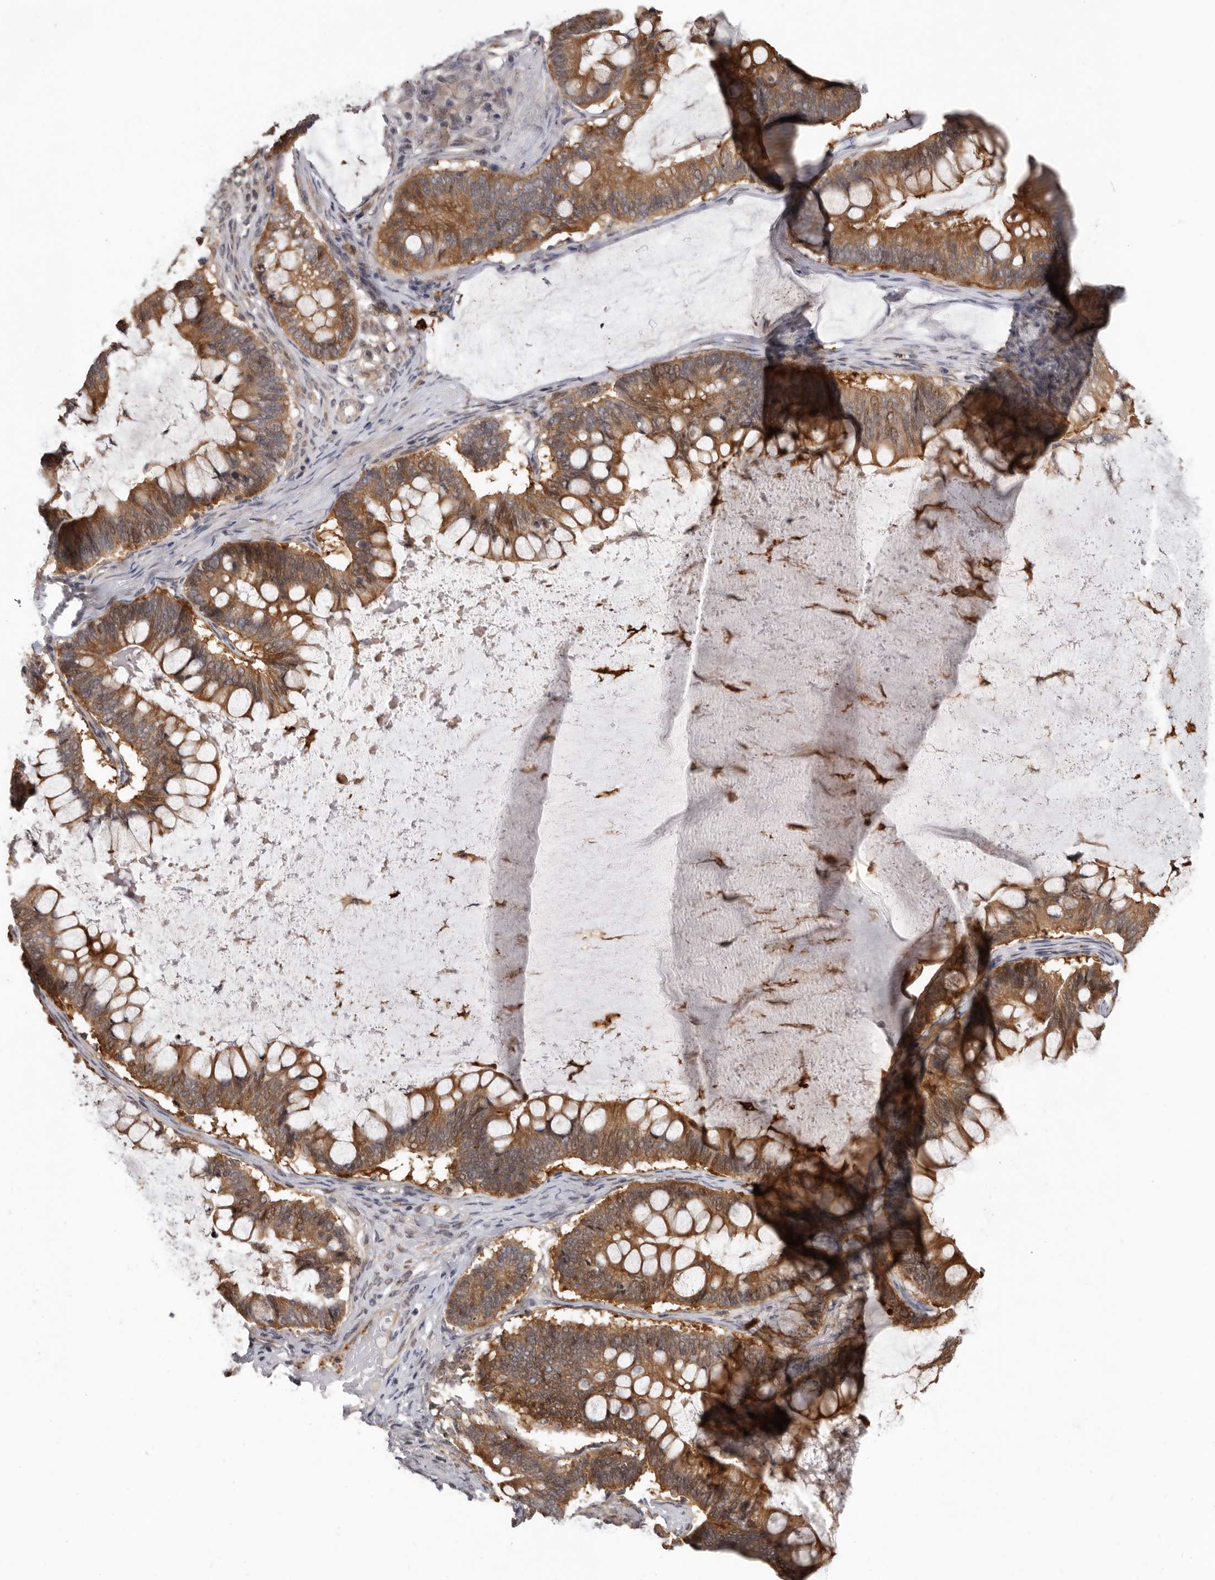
{"staining": {"intensity": "moderate", "quantity": ">75%", "location": "cytoplasmic/membranous"}, "tissue": "ovarian cancer", "cell_type": "Tumor cells", "image_type": "cancer", "snomed": [{"axis": "morphology", "description": "Cystadenocarcinoma, mucinous, NOS"}, {"axis": "topography", "description": "Ovary"}], "caption": "A high-resolution micrograph shows immunohistochemistry (IHC) staining of ovarian cancer (mucinous cystadenocarcinoma), which reveals moderate cytoplasmic/membranous positivity in about >75% of tumor cells.", "gene": "FGFR4", "patient": {"sex": "female", "age": 61}}